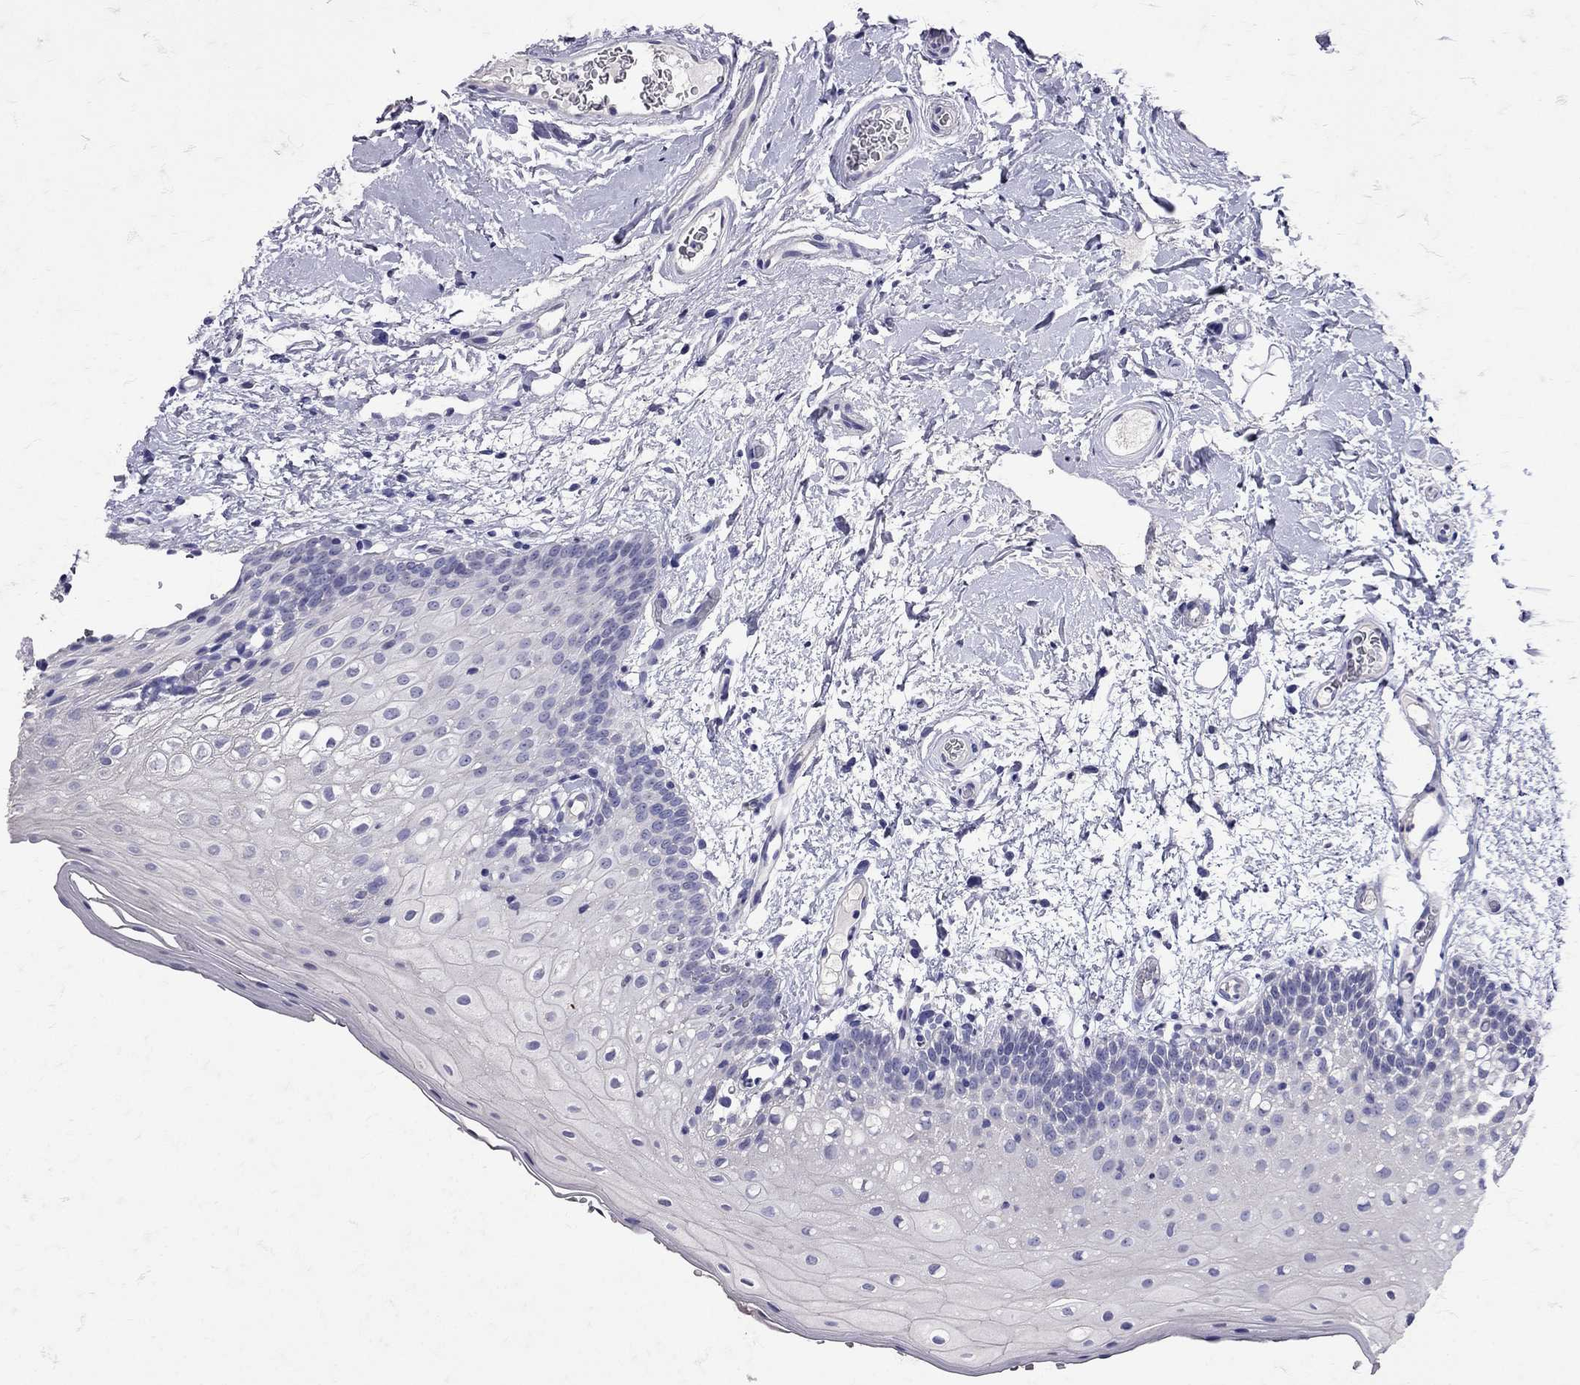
{"staining": {"intensity": "negative", "quantity": "none", "location": "none"}, "tissue": "oral mucosa", "cell_type": "Squamous epithelial cells", "image_type": "normal", "snomed": [{"axis": "morphology", "description": "Normal tissue, NOS"}, {"axis": "morphology", "description": "Squamous cell carcinoma, NOS"}, {"axis": "topography", "description": "Oral tissue"}, {"axis": "topography", "description": "Head-Neck"}], "caption": "Squamous epithelial cells show no significant protein staining in normal oral mucosa. The staining was performed using DAB (3,3'-diaminobenzidine) to visualize the protein expression in brown, while the nuclei were stained in blue with hematoxylin (Magnification: 20x).", "gene": "SST", "patient": {"sex": "male", "age": 69}}